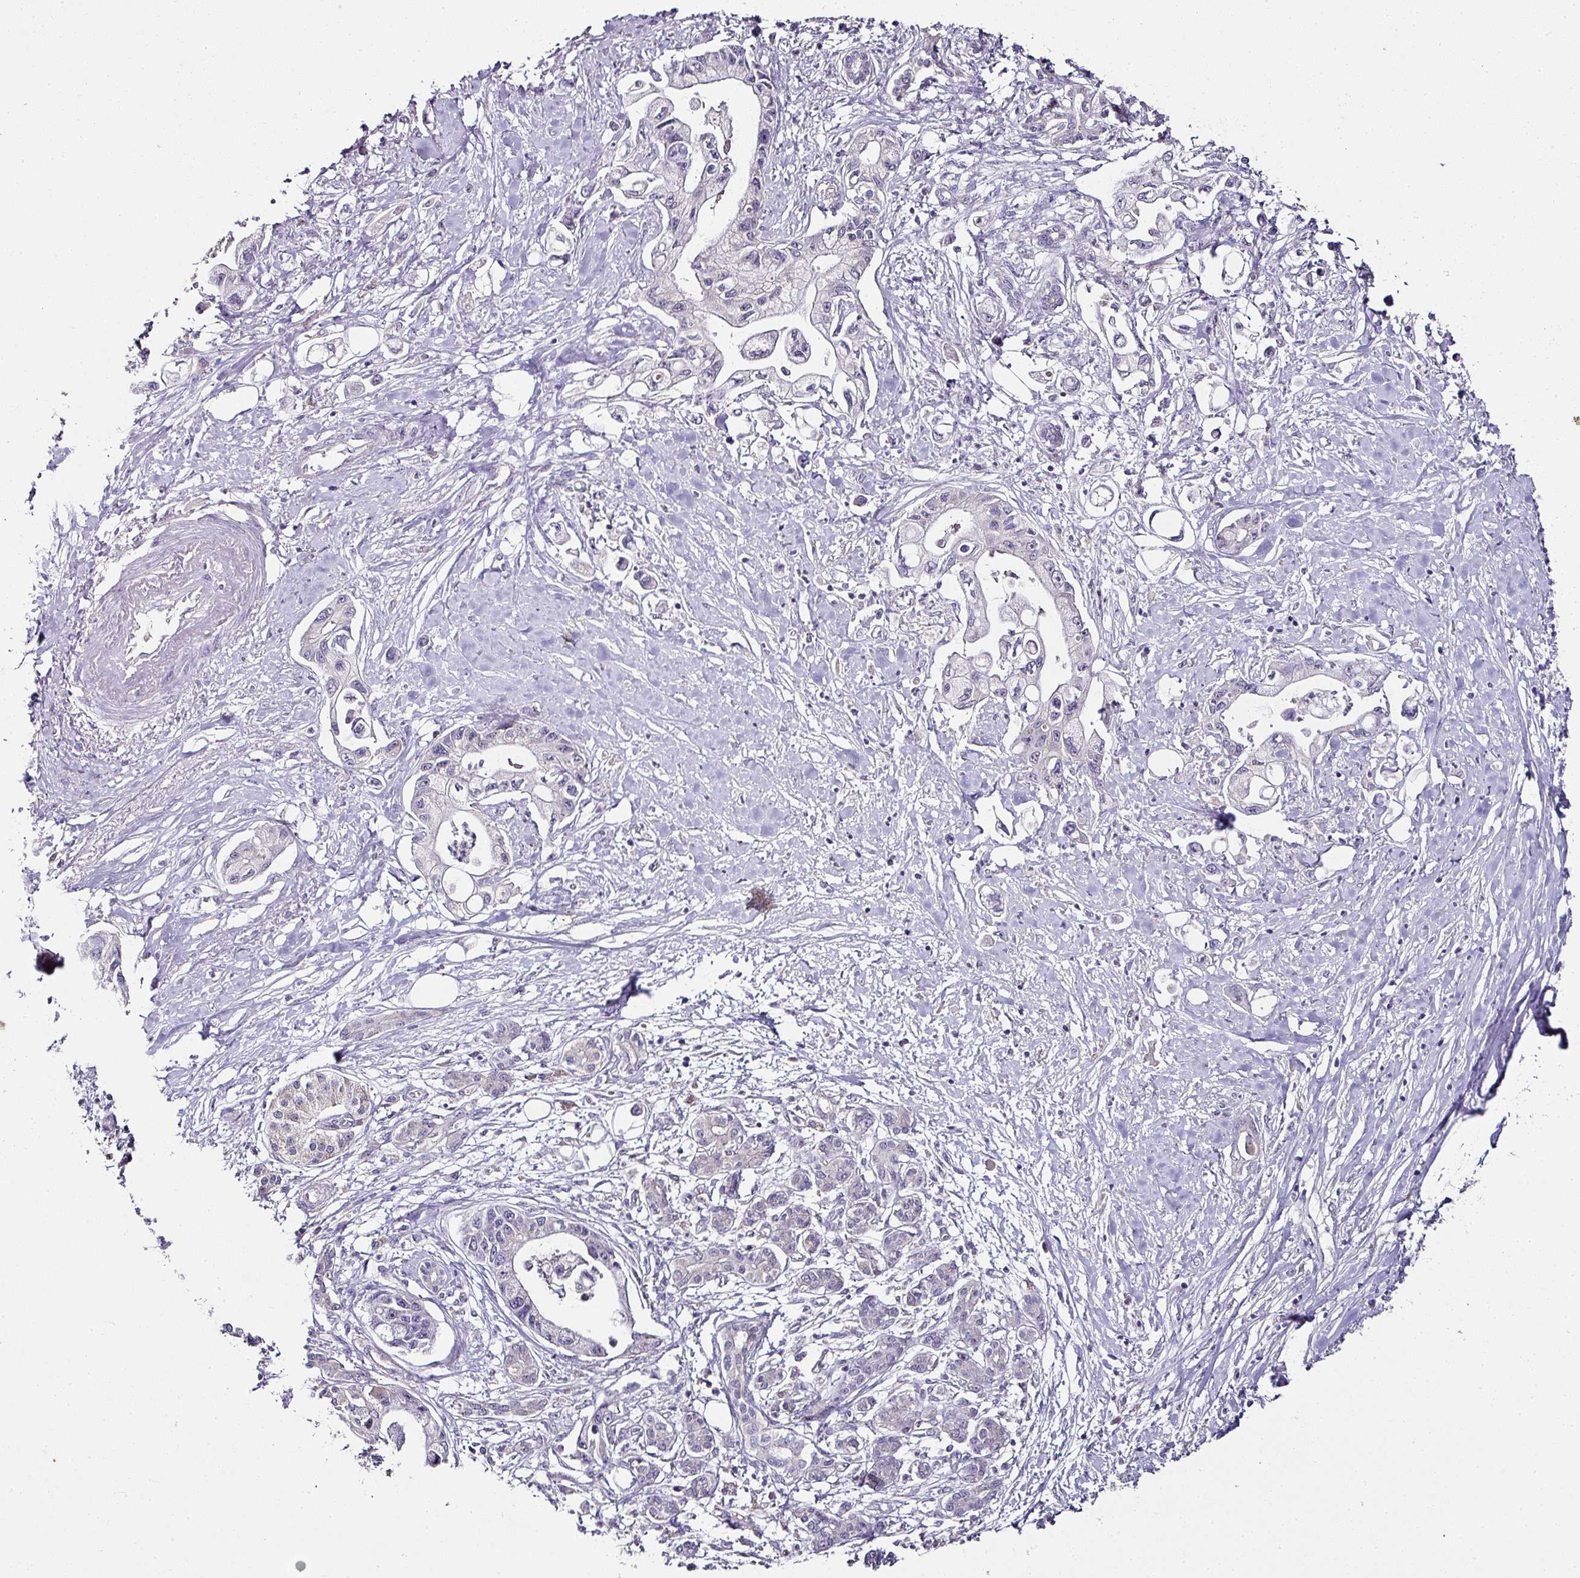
{"staining": {"intensity": "negative", "quantity": "none", "location": "none"}, "tissue": "pancreatic cancer", "cell_type": "Tumor cells", "image_type": "cancer", "snomed": [{"axis": "morphology", "description": "Adenocarcinoma, NOS"}, {"axis": "topography", "description": "Pancreas"}], "caption": "Histopathology image shows no significant protein positivity in tumor cells of adenocarcinoma (pancreatic).", "gene": "SKIC2", "patient": {"sex": "male", "age": 61}}